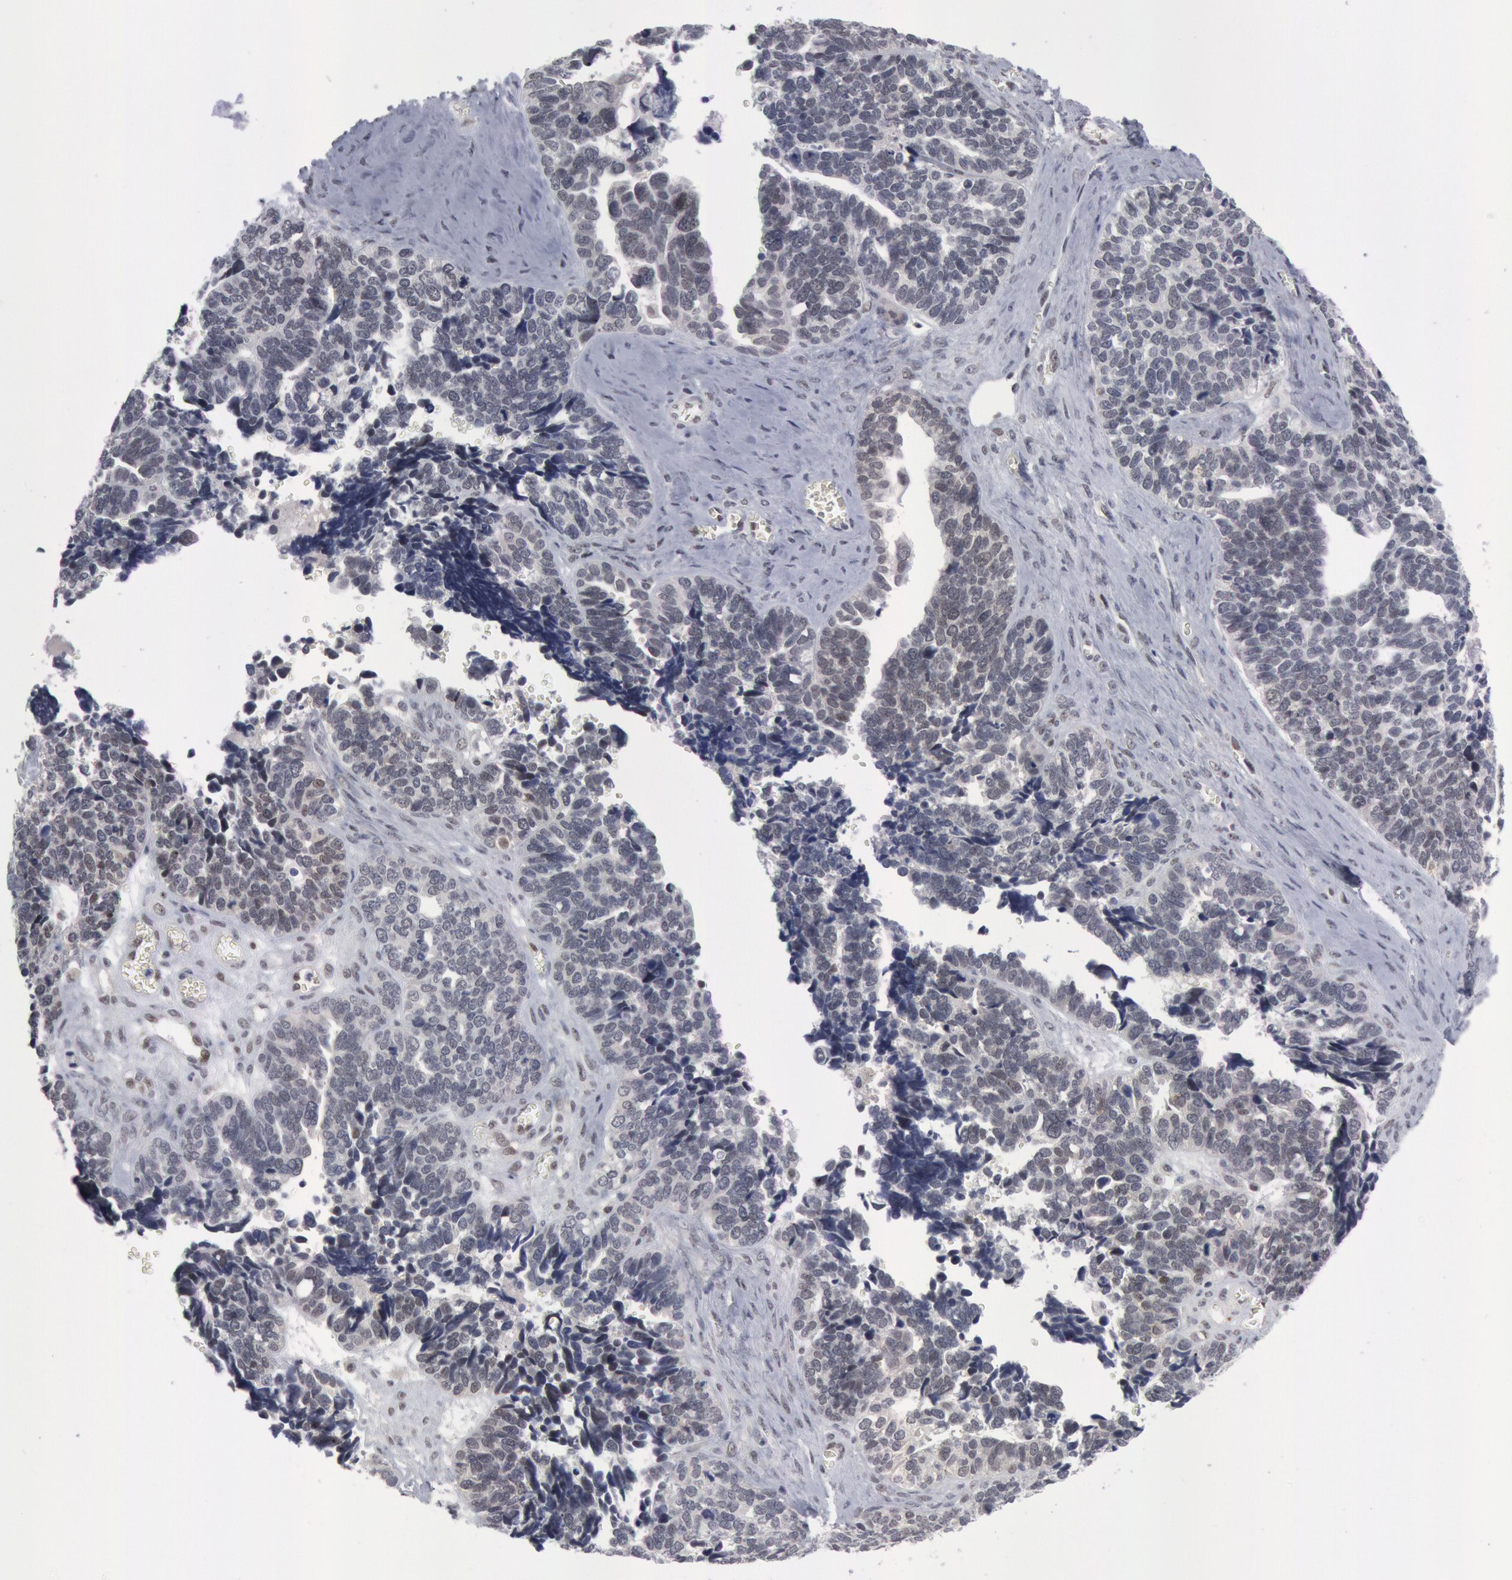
{"staining": {"intensity": "negative", "quantity": "none", "location": "none"}, "tissue": "ovarian cancer", "cell_type": "Tumor cells", "image_type": "cancer", "snomed": [{"axis": "morphology", "description": "Cystadenocarcinoma, serous, NOS"}, {"axis": "topography", "description": "Ovary"}], "caption": "A micrograph of ovarian serous cystadenocarcinoma stained for a protein exhibits no brown staining in tumor cells.", "gene": "FOXO1", "patient": {"sex": "female", "age": 77}}